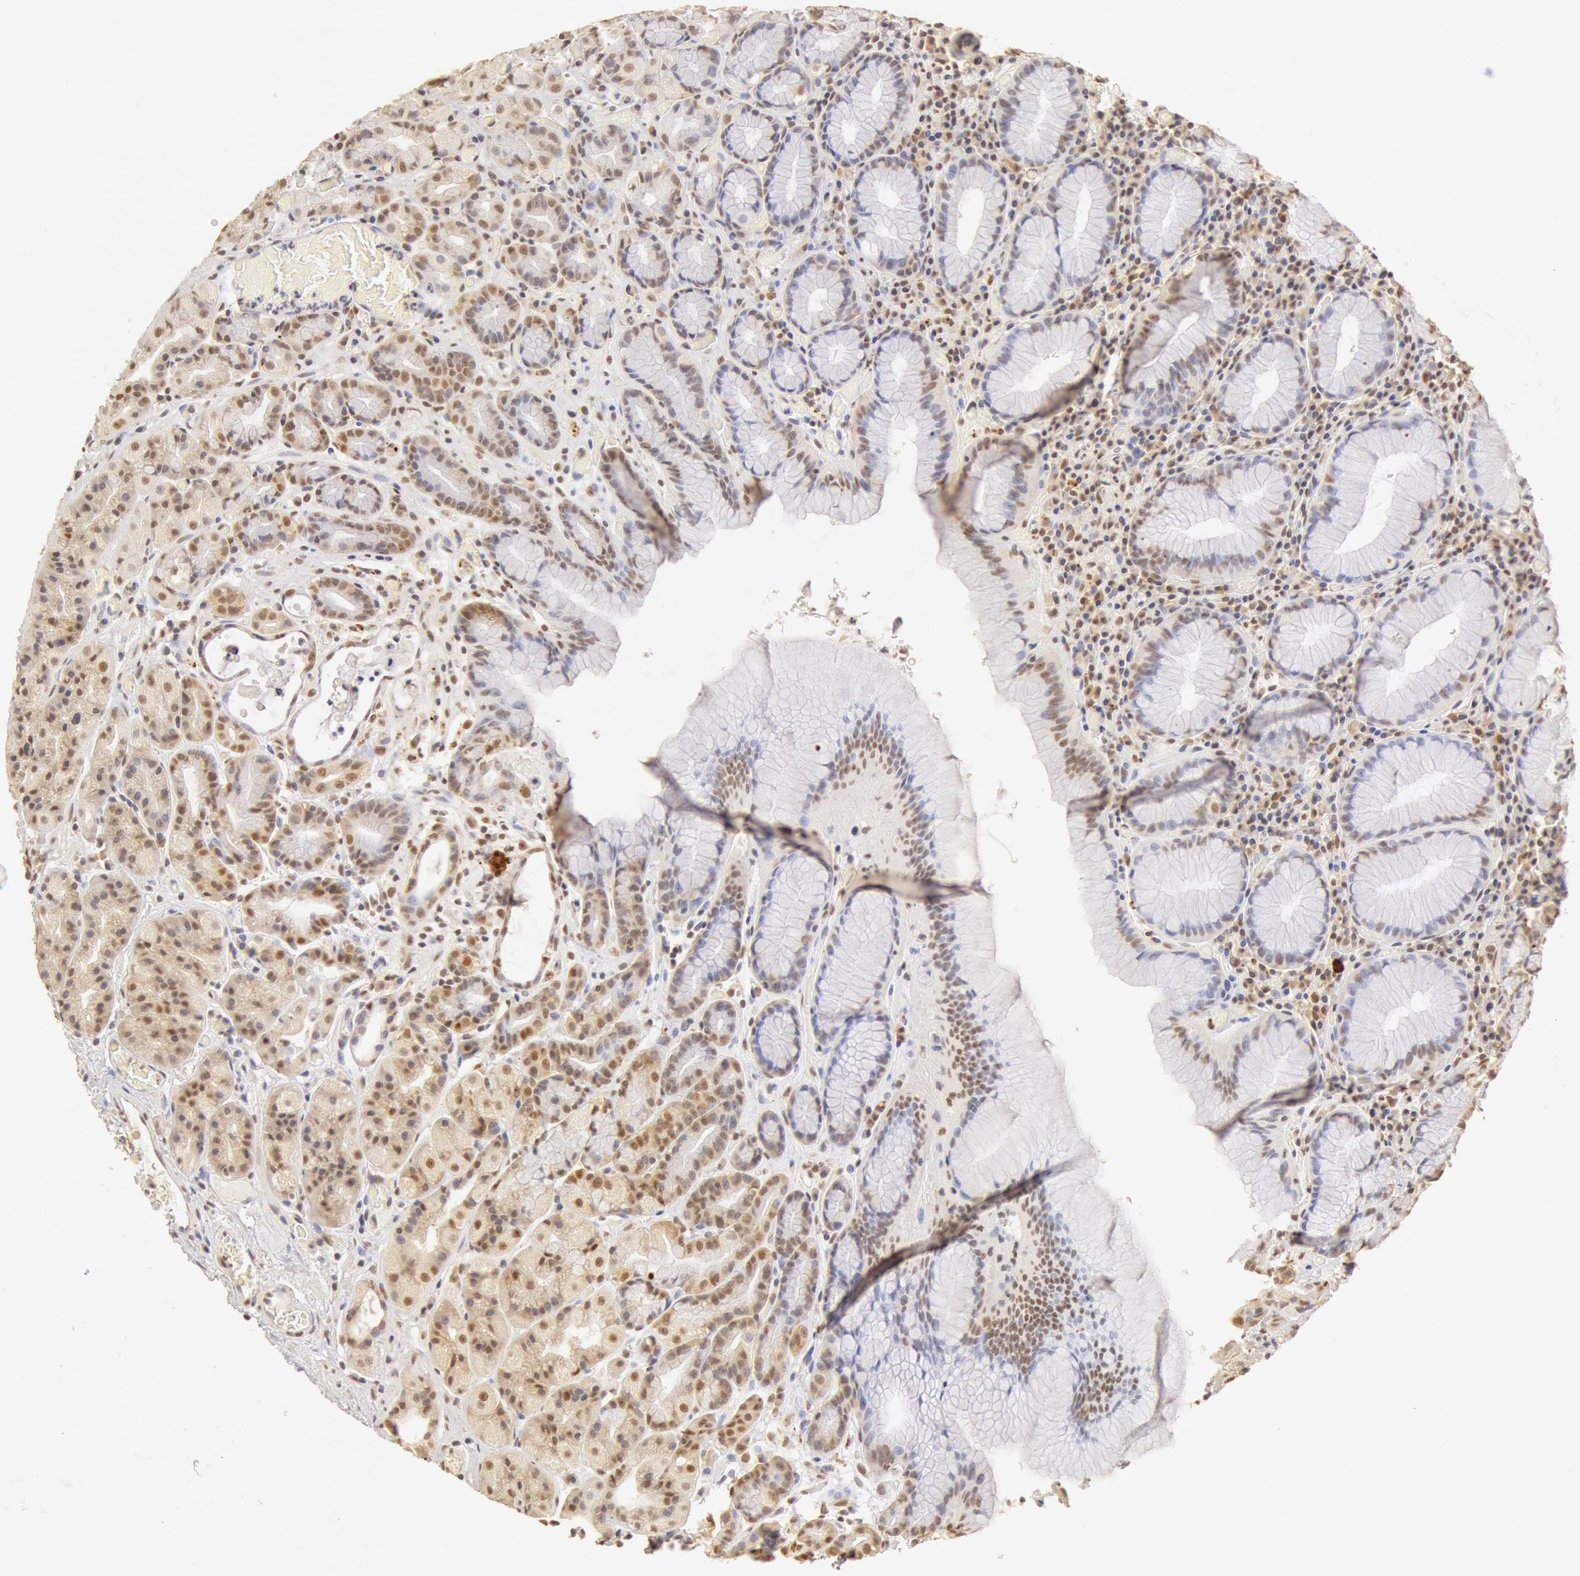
{"staining": {"intensity": "moderate", "quantity": ">75%", "location": "cytoplasmic/membranous,nuclear"}, "tissue": "stomach", "cell_type": "Glandular cells", "image_type": "normal", "snomed": [{"axis": "morphology", "description": "Normal tissue, NOS"}, {"axis": "topography", "description": "Stomach, lower"}], "caption": "Human stomach stained with a brown dye shows moderate cytoplasmic/membranous,nuclear positive expression in approximately >75% of glandular cells.", "gene": "SNRNP70", "patient": {"sex": "male", "age": 58}}